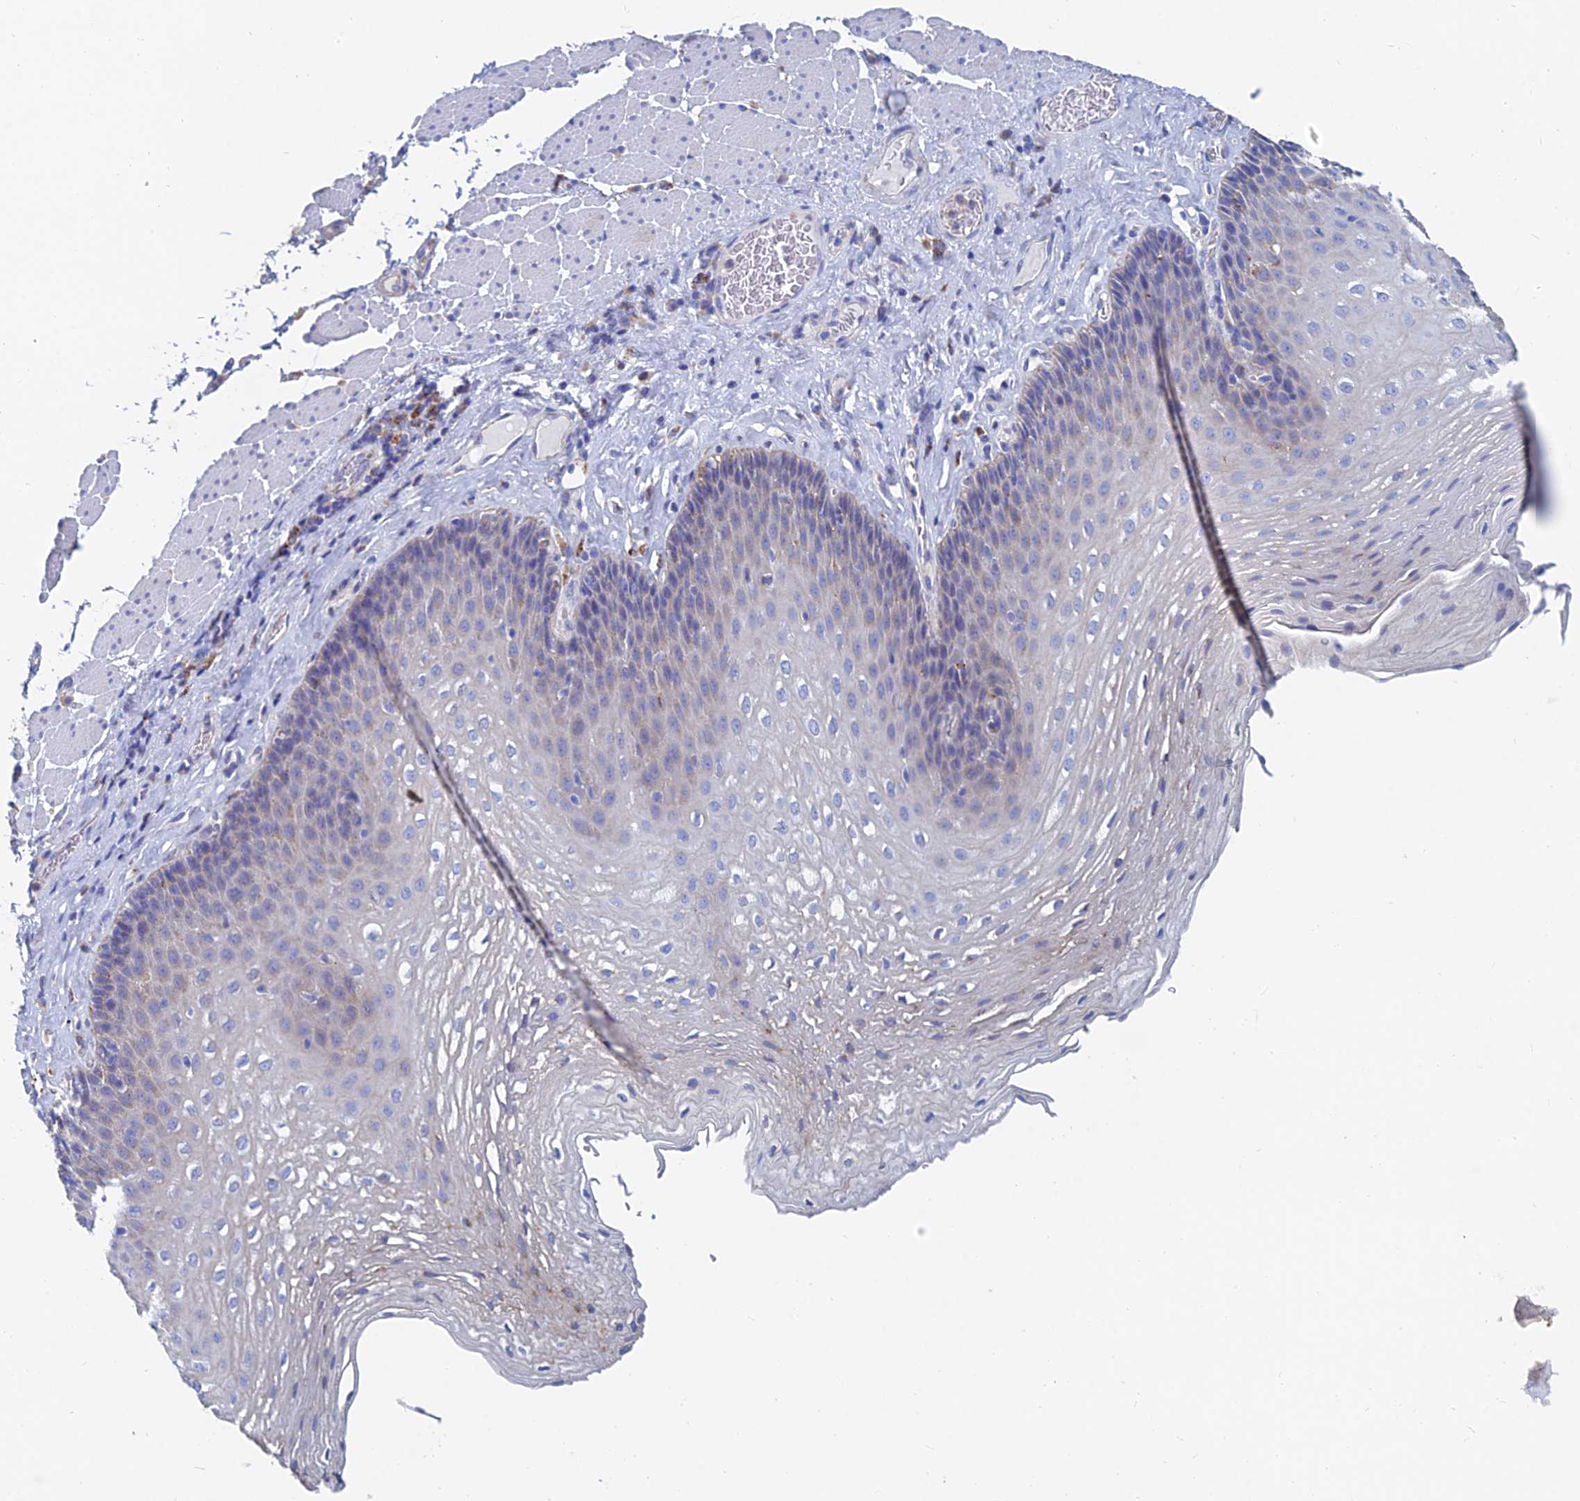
{"staining": {"intensity": "weak", "quantity": "<25%", "location": "cytoplasmic/membranous"}, "tissue": "esophagus", "cell_type": "Squamous epithelial cells", "image_type": "normal", "snomed": [{"axis": "morphology", "description": "Normal tissue, NOS"}, {"axis": "topography", "description": "Esophagus"}], "caption": "DAB (3,3'-diaminobenzidine) immunohistochemical staining of benign esophagus exhibits no significant expression in squamous epithelial cells. (IHC, brightfield microscopy, high magnification).", "gene": "SPNS1", "patient": {"sex": "female", "age": 66}}